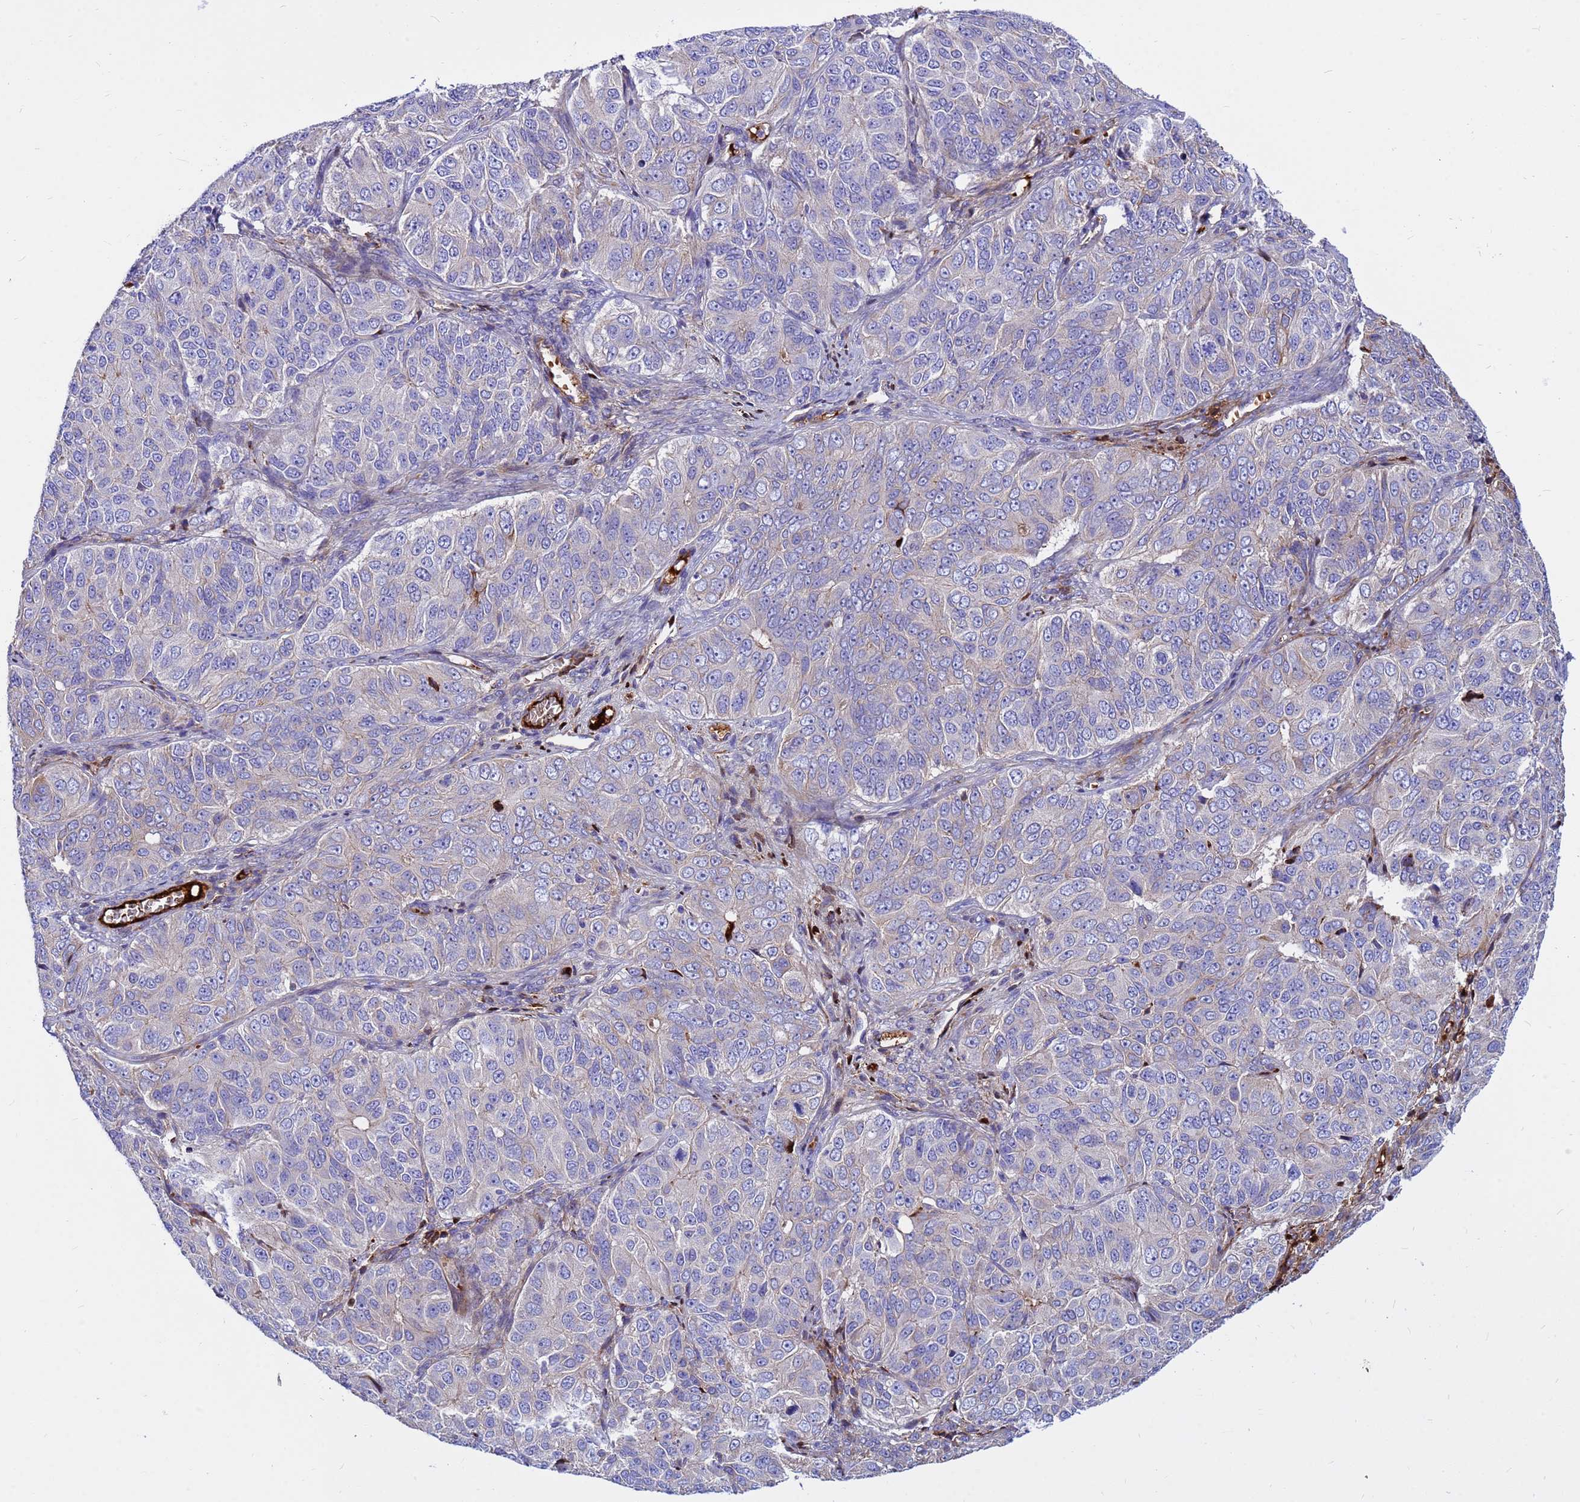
{"staining": {"intensity": "negative", "quantity": "none", "location": "none"}, "tissue": "ovarian cancer", "cell_type": "Tumor cells", "image_type": "cancer", "snomed": [{"axis": "morphology", "description": "Carcinoma, endometroid"}, {"axis": "topography", "description": "Ovary"}], "caption": "Tumor cells are negative for protein expression in human ovarian cancer.", "gene": "CRHBP", "patient": {"sex": "female", "age": 51}}